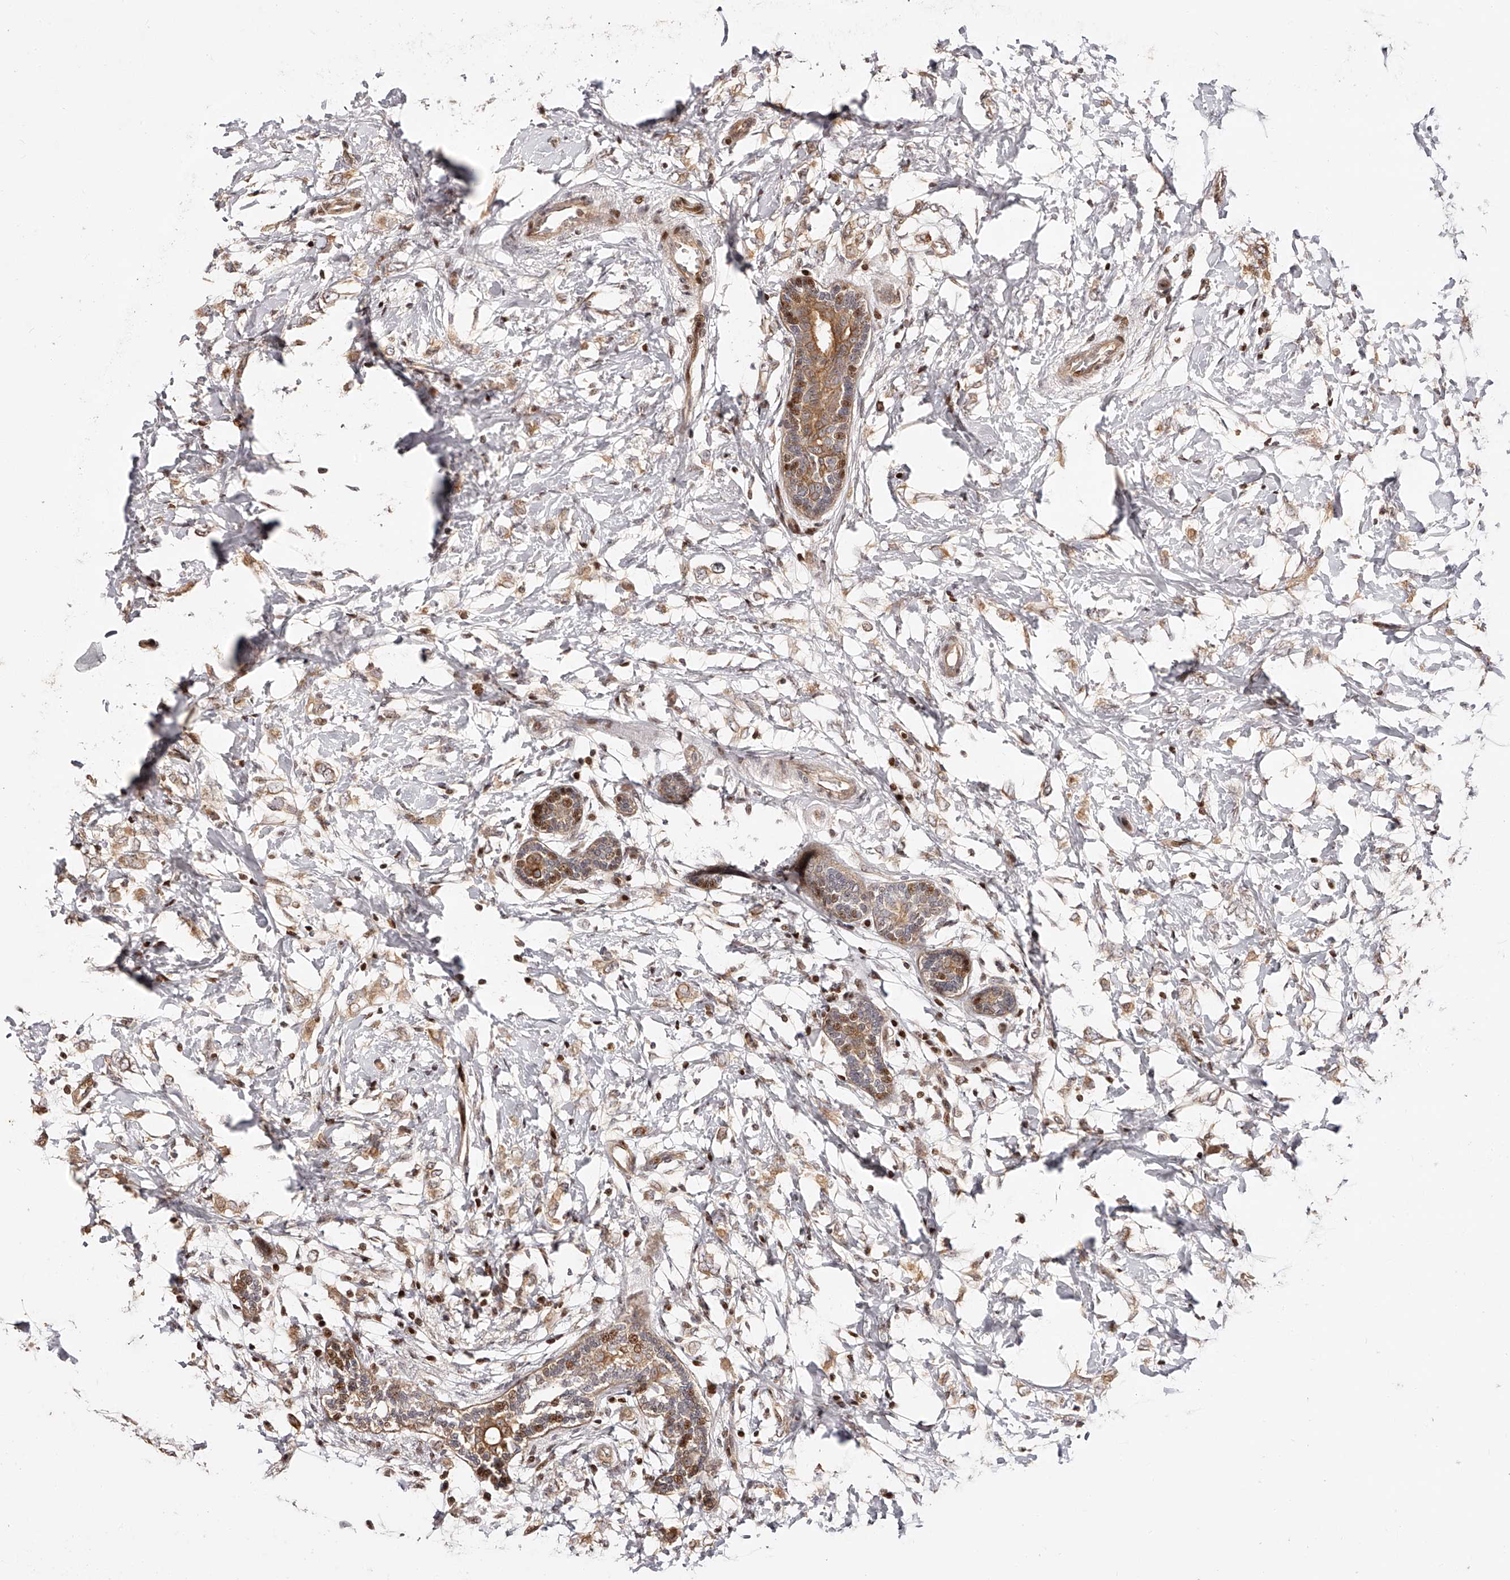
{"staining": {"intensity": "weak", "quantity": ">75%", "location": "cytoplasmic/membranous"}, "tissue": "breast cancer", "cell_type": "Tumor cells", "image_type": "cancer", "snomed": [{"axis": "morphology", "description": "Normal tissue, NOS"}, {"axis": "morphology", "description": "Lobular carcinoma"}, {"axis": "topography", "description": "Breast"}], "caption": "Immunohistochemistry (DAB (3,3'-diaminobenzidine)) staining of breast lobular carcinoma reveals weak cytoplasmic/membranous protein expression in about >75% of tumor cells. (brown staining indicates protein expression, while blue staining denotes nuclei).", "gene": "PFDN2", "patient": {"sex": "female", "age": 47}}